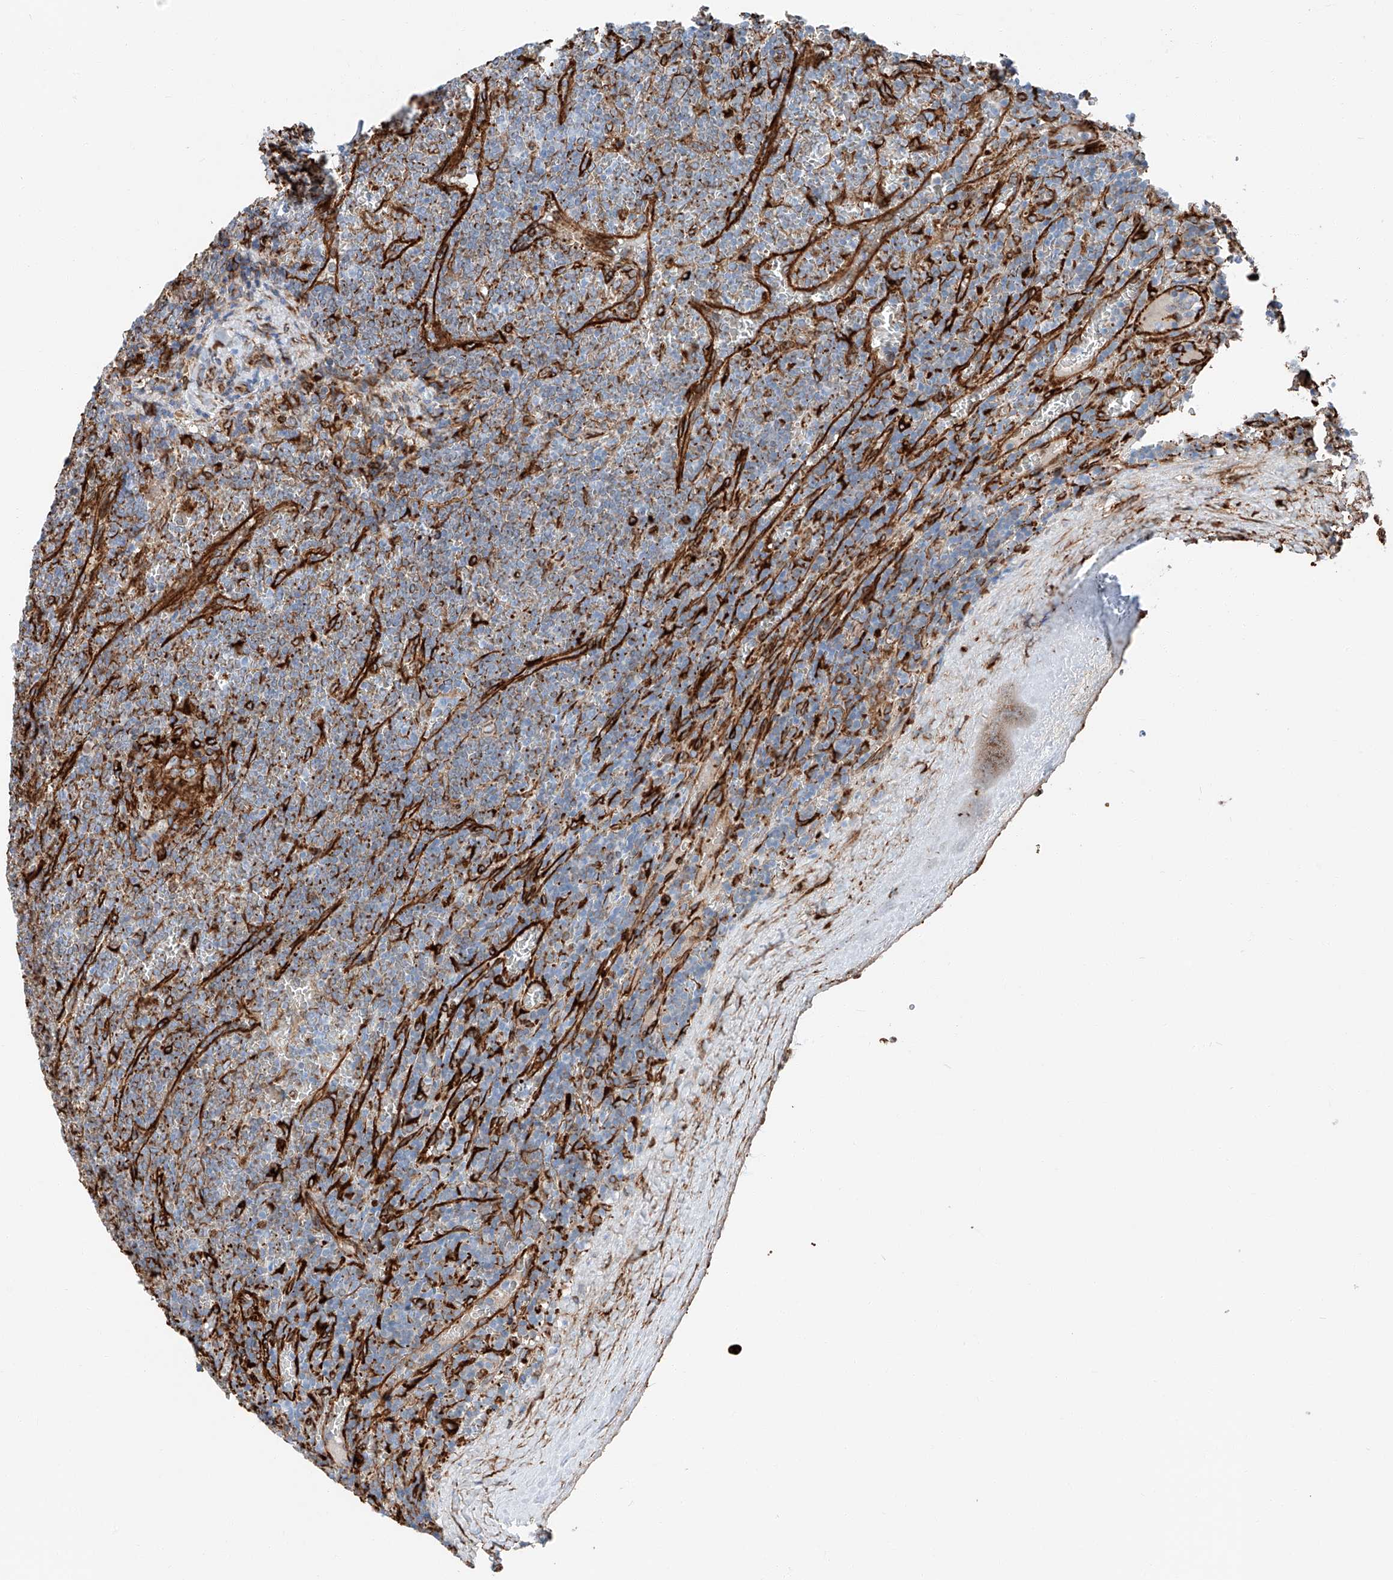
{"staining": {"intensity": "negative", "quantity": "none", "location": "none"}, "tissue": "lymphoma", "cell_type": "Tumor cells", "image_type": "cancer", "snomed": [{"axis": "morphology", "description": "Malignant lymphoma, non-Hodgkin's type, Low grade"}, {"axis": "topography", "description": "Spleen"}], "caption": "Immunohistochemistry (IHC) image of neoplastic tissue: human malignant lymphoma, non-Hodgkin's type (low-grade) stained with DAB shows no significant protein staining in tumor cells.", "gene": "ZNF804A", "patient": {"sex": "female", "age": 19}}